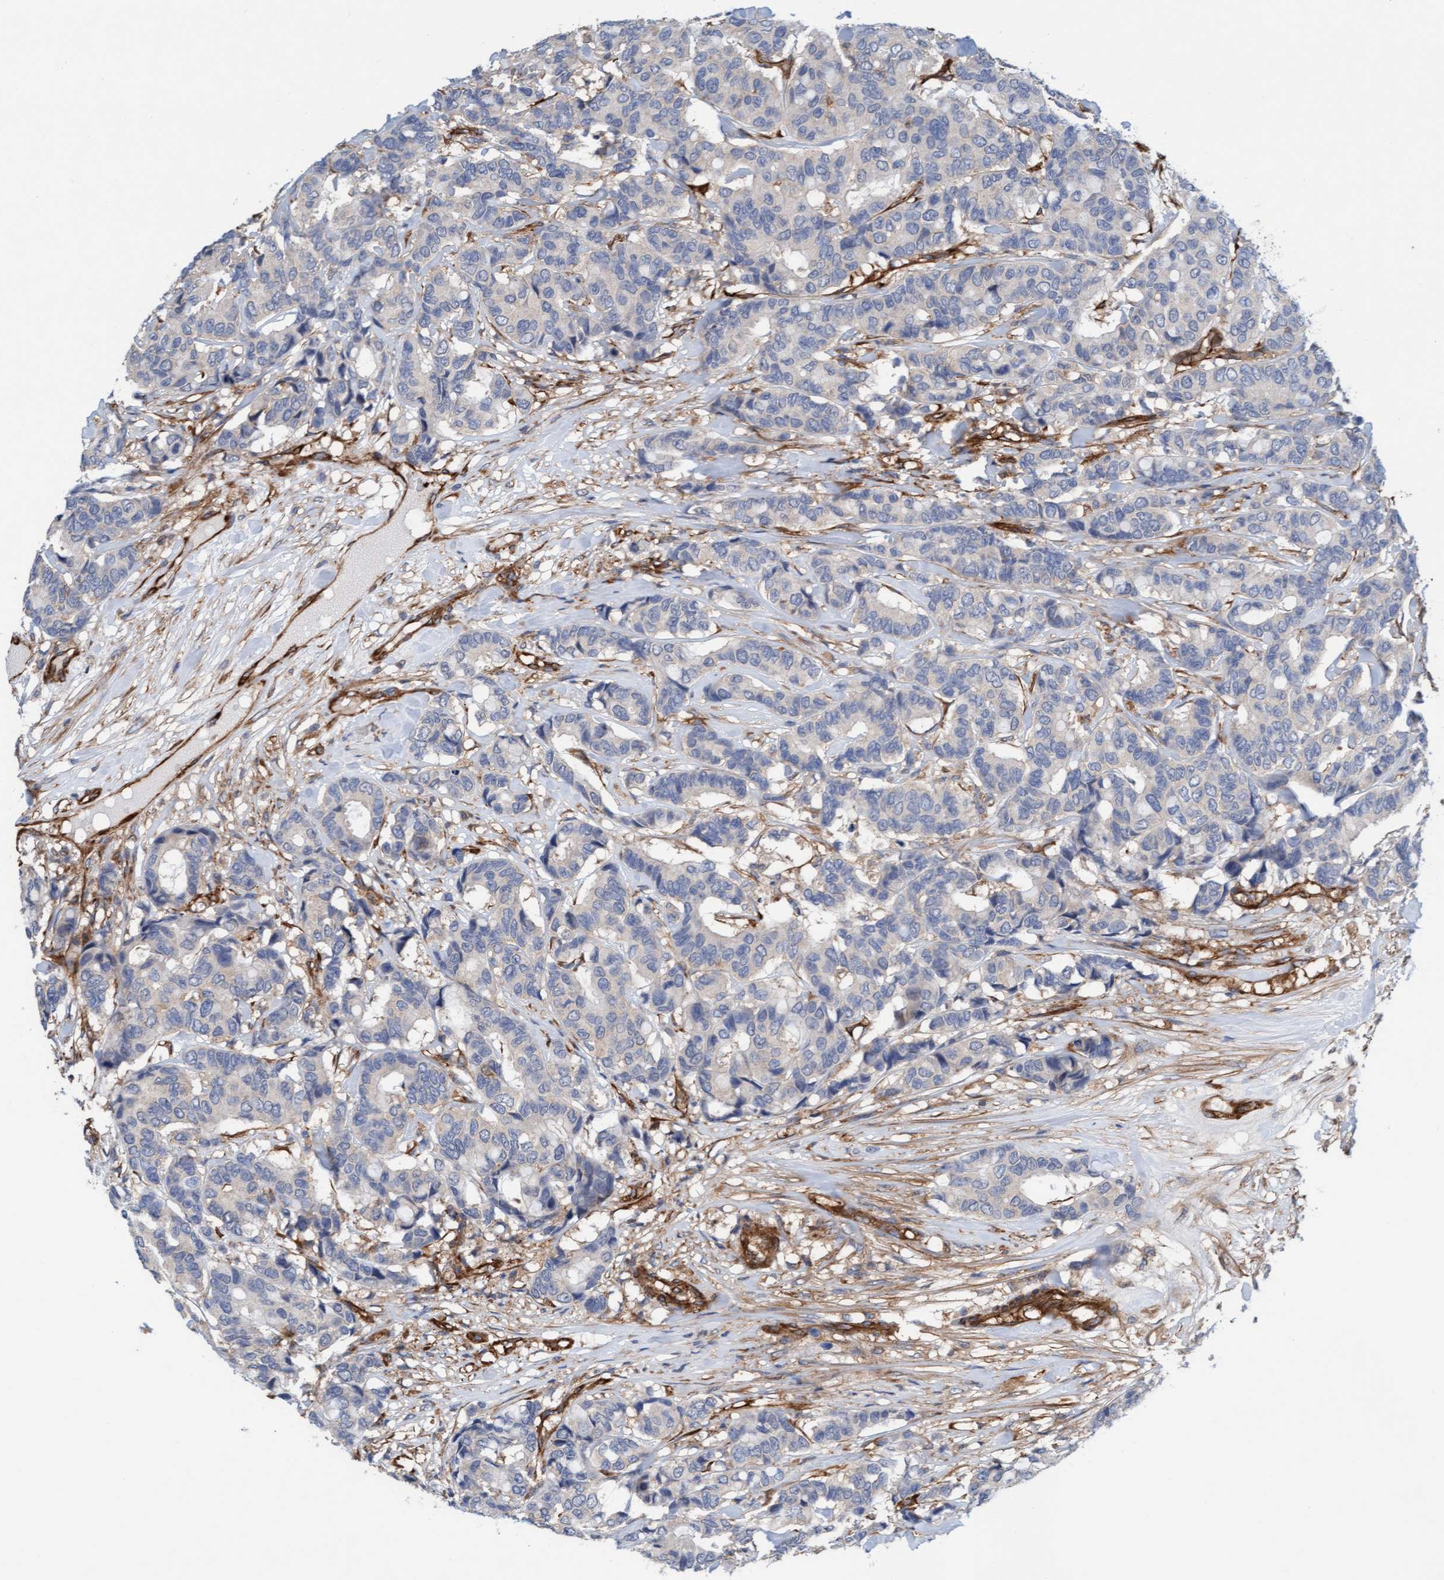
{"staining": {"intensity": "negative", "quantity": "none", "location": "none"}, "tissue": "breast cancer", "cell_type": "Tumor cells", "image_type": "cancer", "snomed": [{"axis": "morphology", "description": "Duct carcinoma"}, {"axis": "topography", "description": "Breast"}], "caption": "This is a histopathology image of immunohistochemistry staining of breast cancer (infiltrating ductal carcinoma), which shows no expression in tumor cells. The staining was performed using DAB (3,3'-diaminobenzidine) to visualize the protein expression in brown, while the nuclei were stained in blue with hematoxylin (Magnification: 20x).", "gene": "FMNL3", "patient": {"sex": "female", "age": 87}}